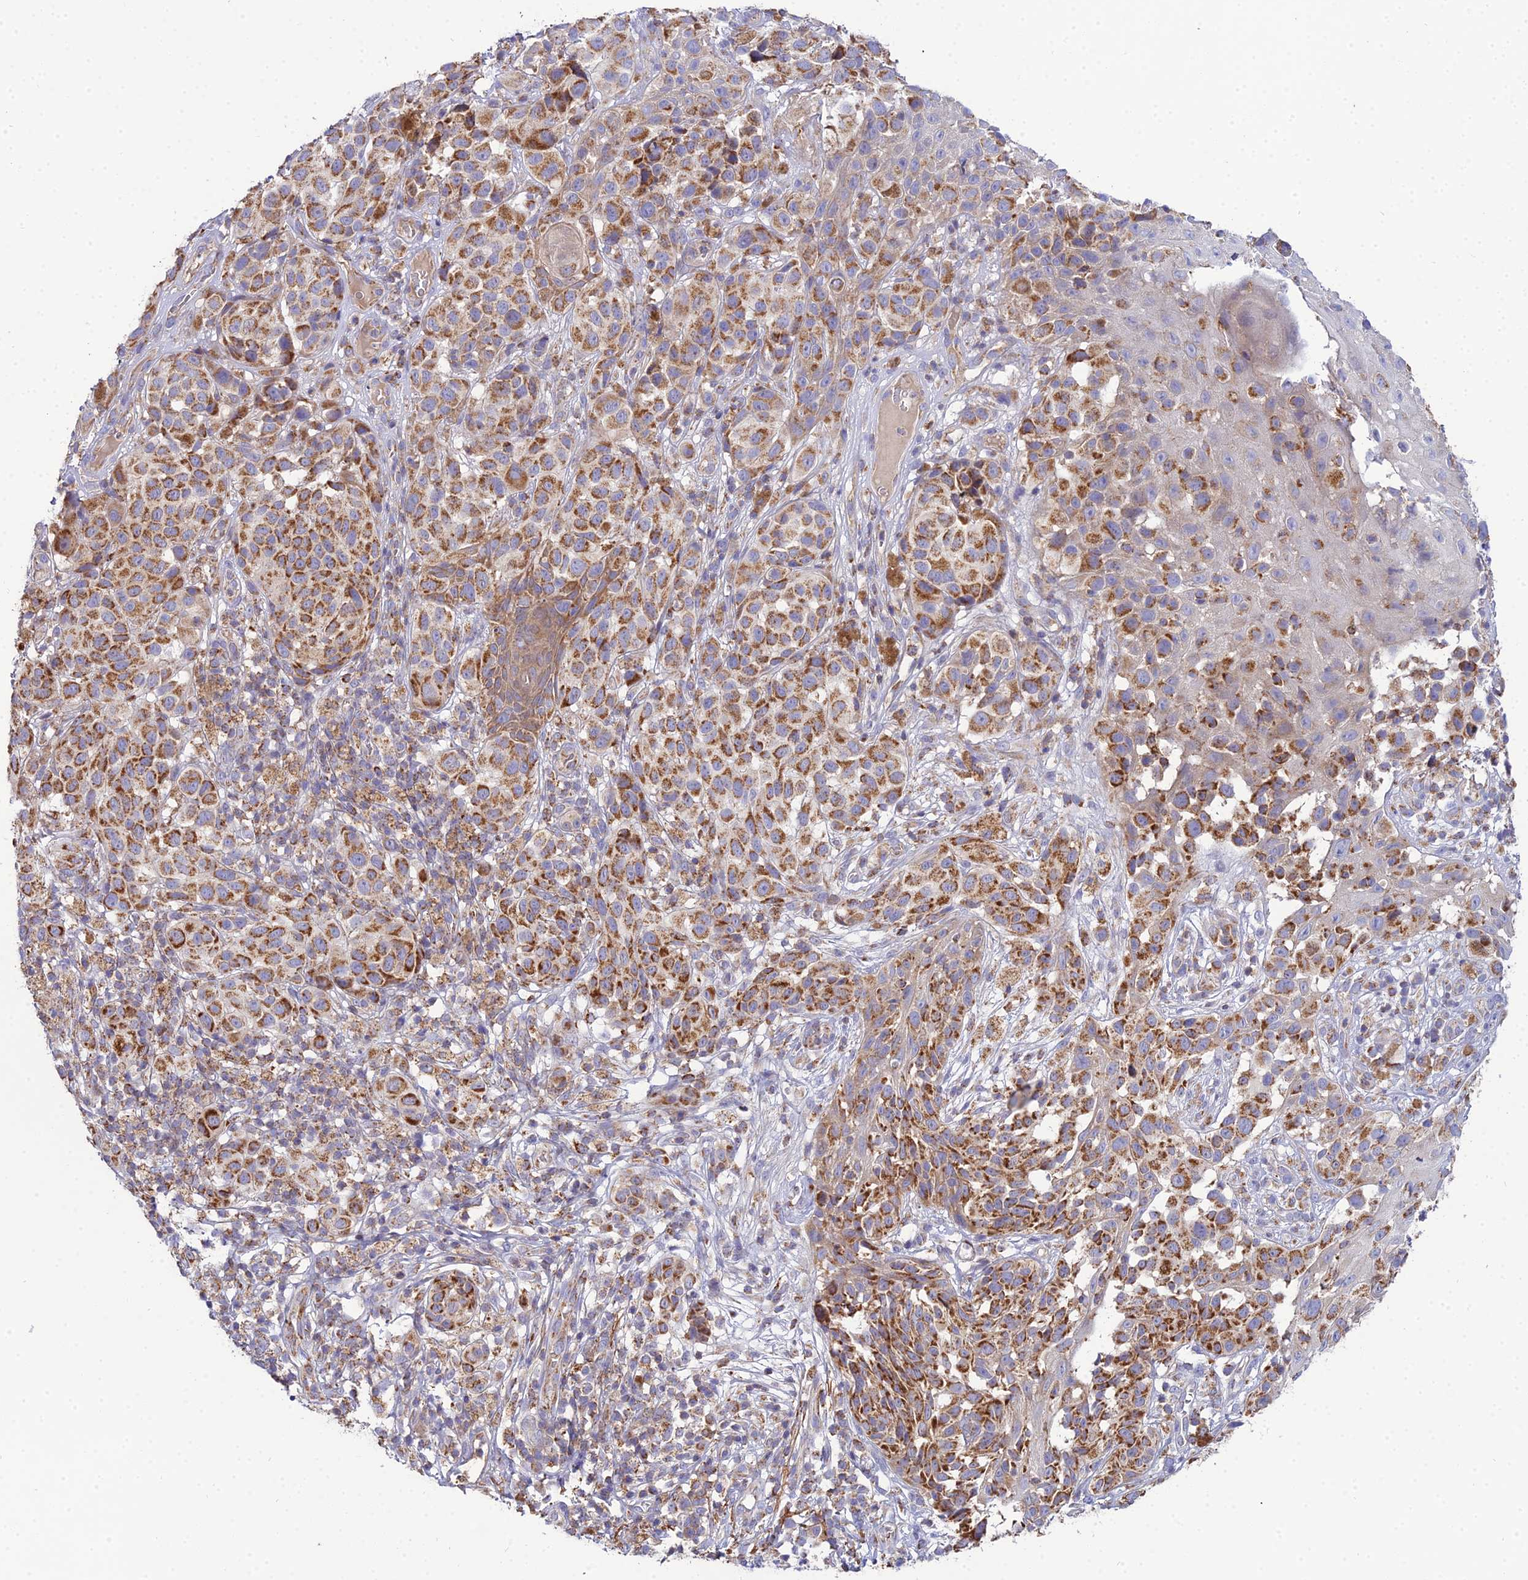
{"staining": {"intensity": "moderate", "quantity": ">75%", "location": "cytoplasmic/membranous"}, "tissue": "melanoma", "cell_type": "Tumor cells", "image_type": "cancer", "snomed": [{"axis": "morphology", "description": "Malignant melanoma, NOS"}, {"axis": "topography", "description": "Skin"}], "caption": "Protein staining of malignant melanoma tissue exhibits moderate cytoplasmic/membranous staining in approximately >75% of tumor cells.", "gene": "NIPSNAP3A", "patient": {"sex": "male", "age": 38}}